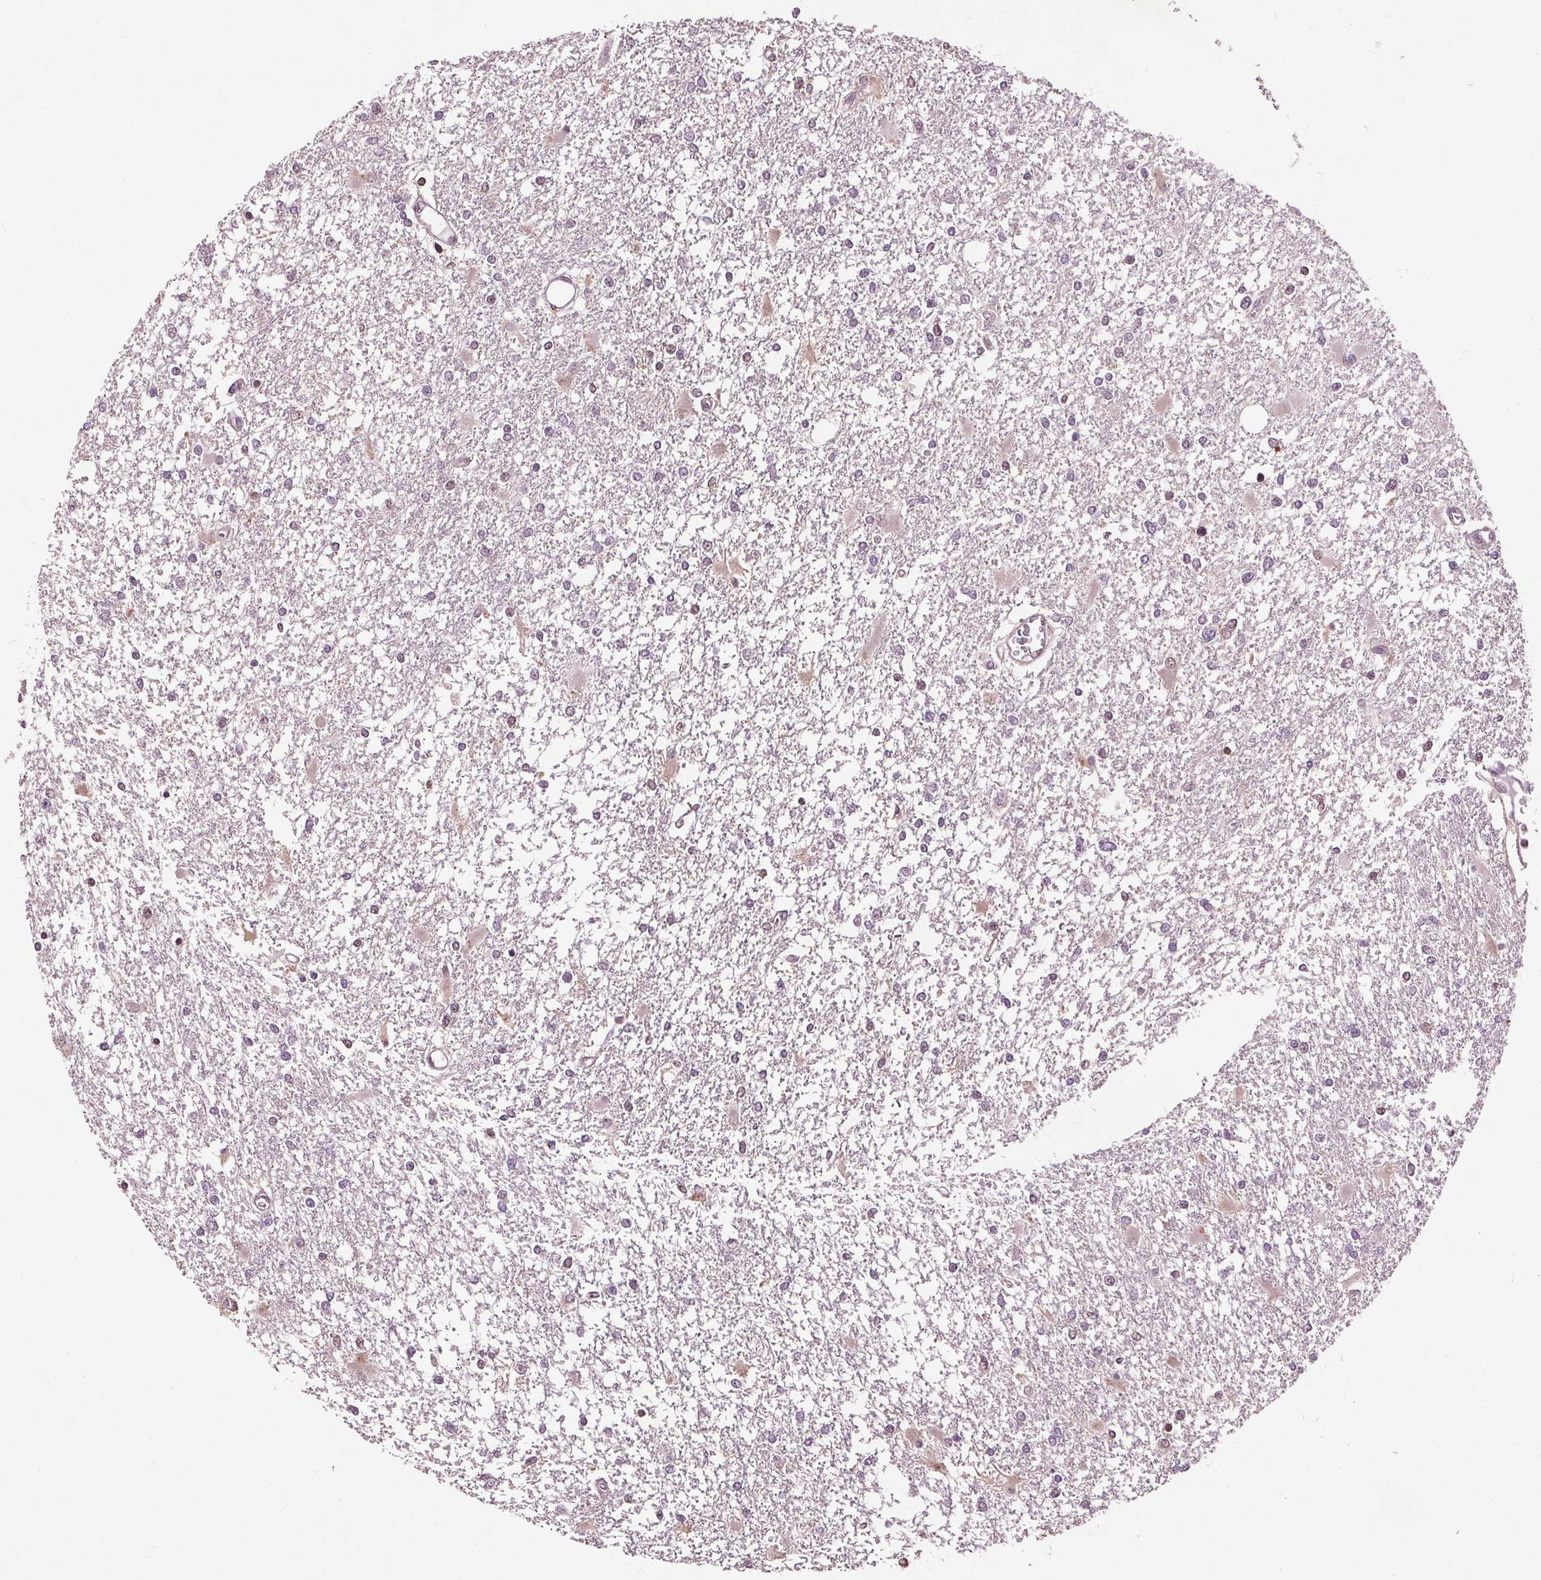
{"staining": {"intensity": "weak", "quantity": "<25%", "location": "nuclear"}, "tissue": "glioma", "cell_type": "Tumor cells", "image_type": "cancer", "snomed": [{"axis": "morphology", "description": "Glioma, malignant, High grade"}, {"axis": "topography", "description": "Cerebral cortex"}], "caption": "Tumor cells show no significant protein staining in glioma.", "gene": "DDX11", "patient": {"sex": "male", "age": 79}}